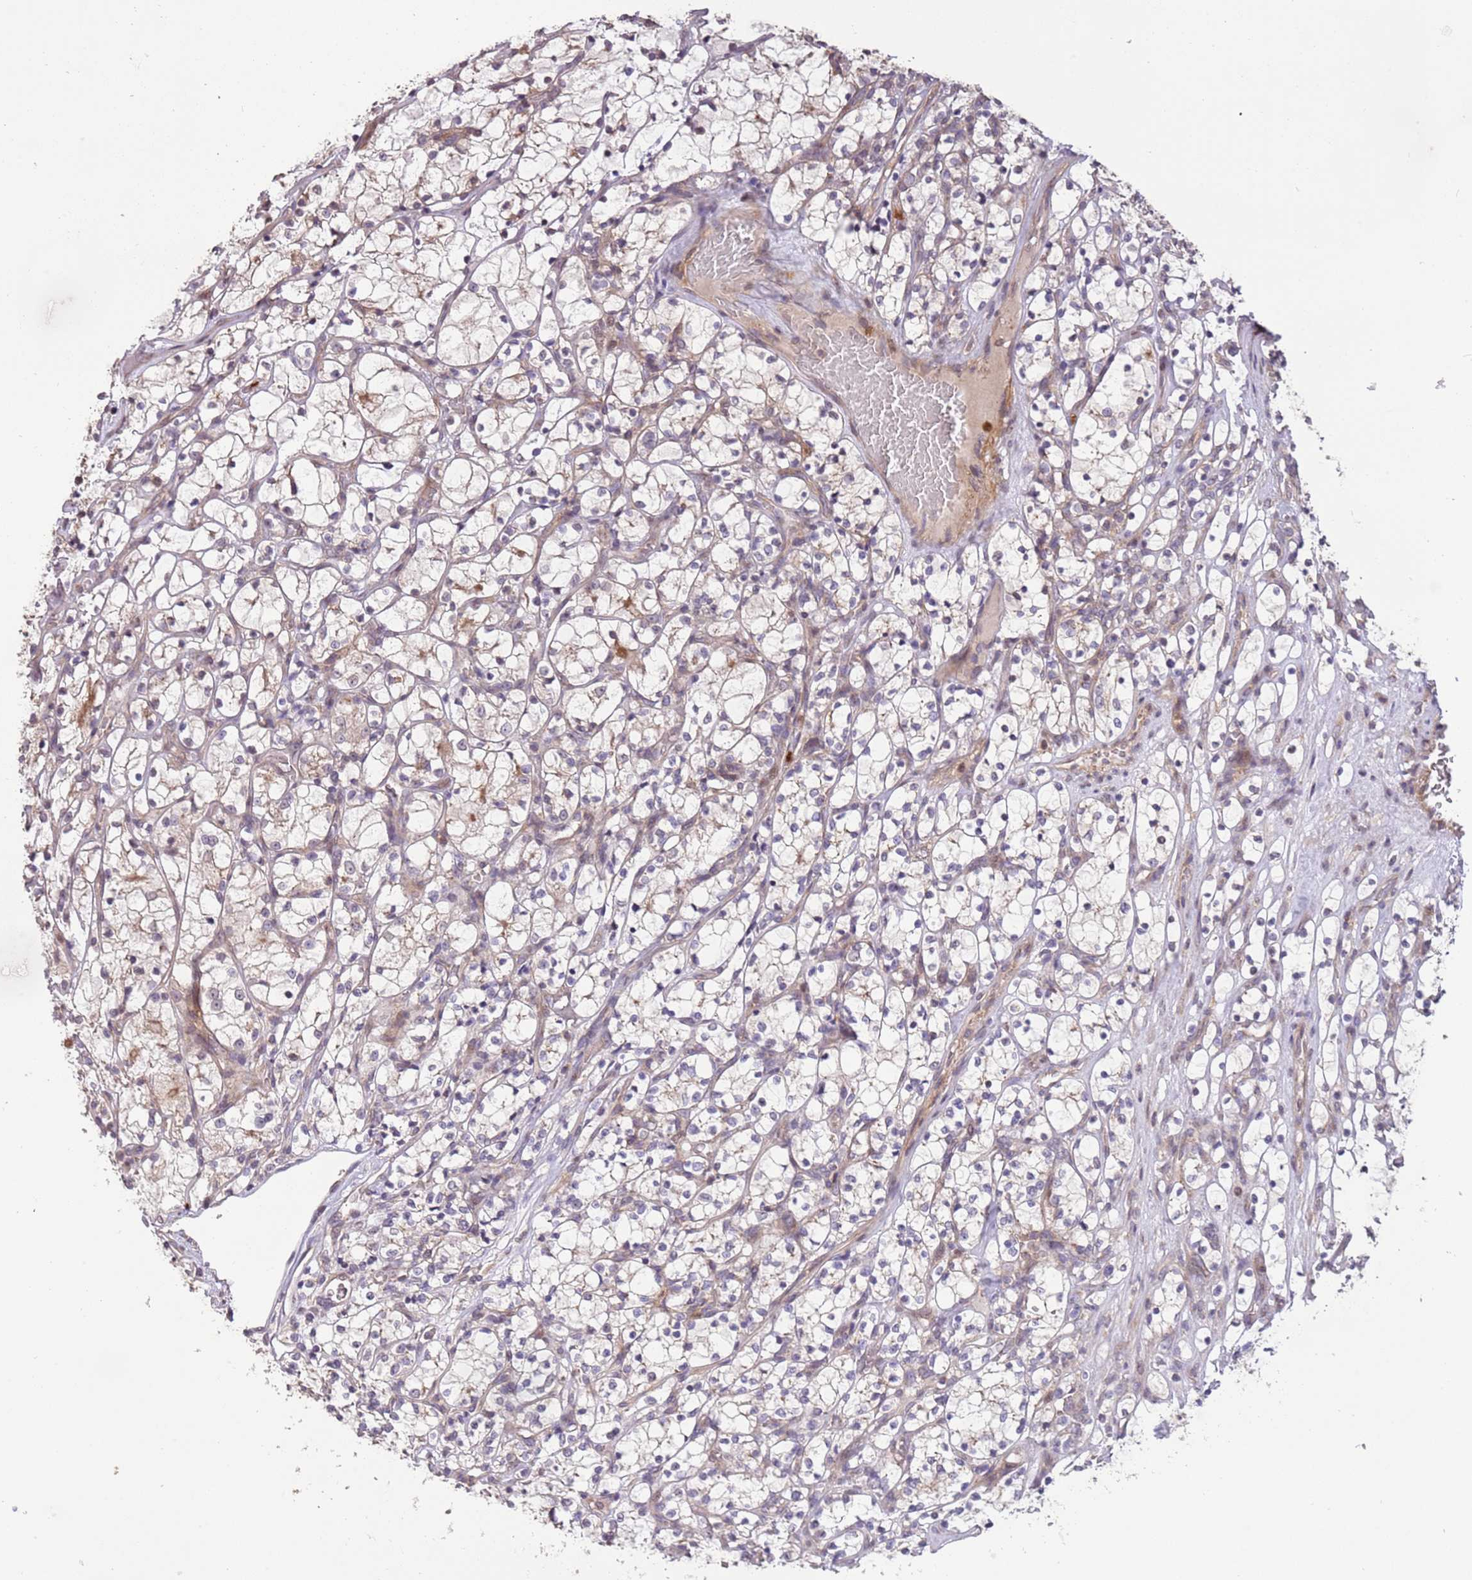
{"staining": {"intensity": "weak", "quantity": "<25%", "location": "cytoplasmic/membranous"}, "tissue": "renal cancer", "cell_type": "Tumor cells", "image_type": "cancer", "snomed": [{"axis": "morphology", "description": "Adenocarcinoma, NOS"}, {"axis": "topography", "description": "Kidney"}], "caption": "There is no significant expression in tumor cells of renal cancer (adenocarcinoma).", "gene": "SLC16A4", "patient": {"sex": "female", "age": 69}}